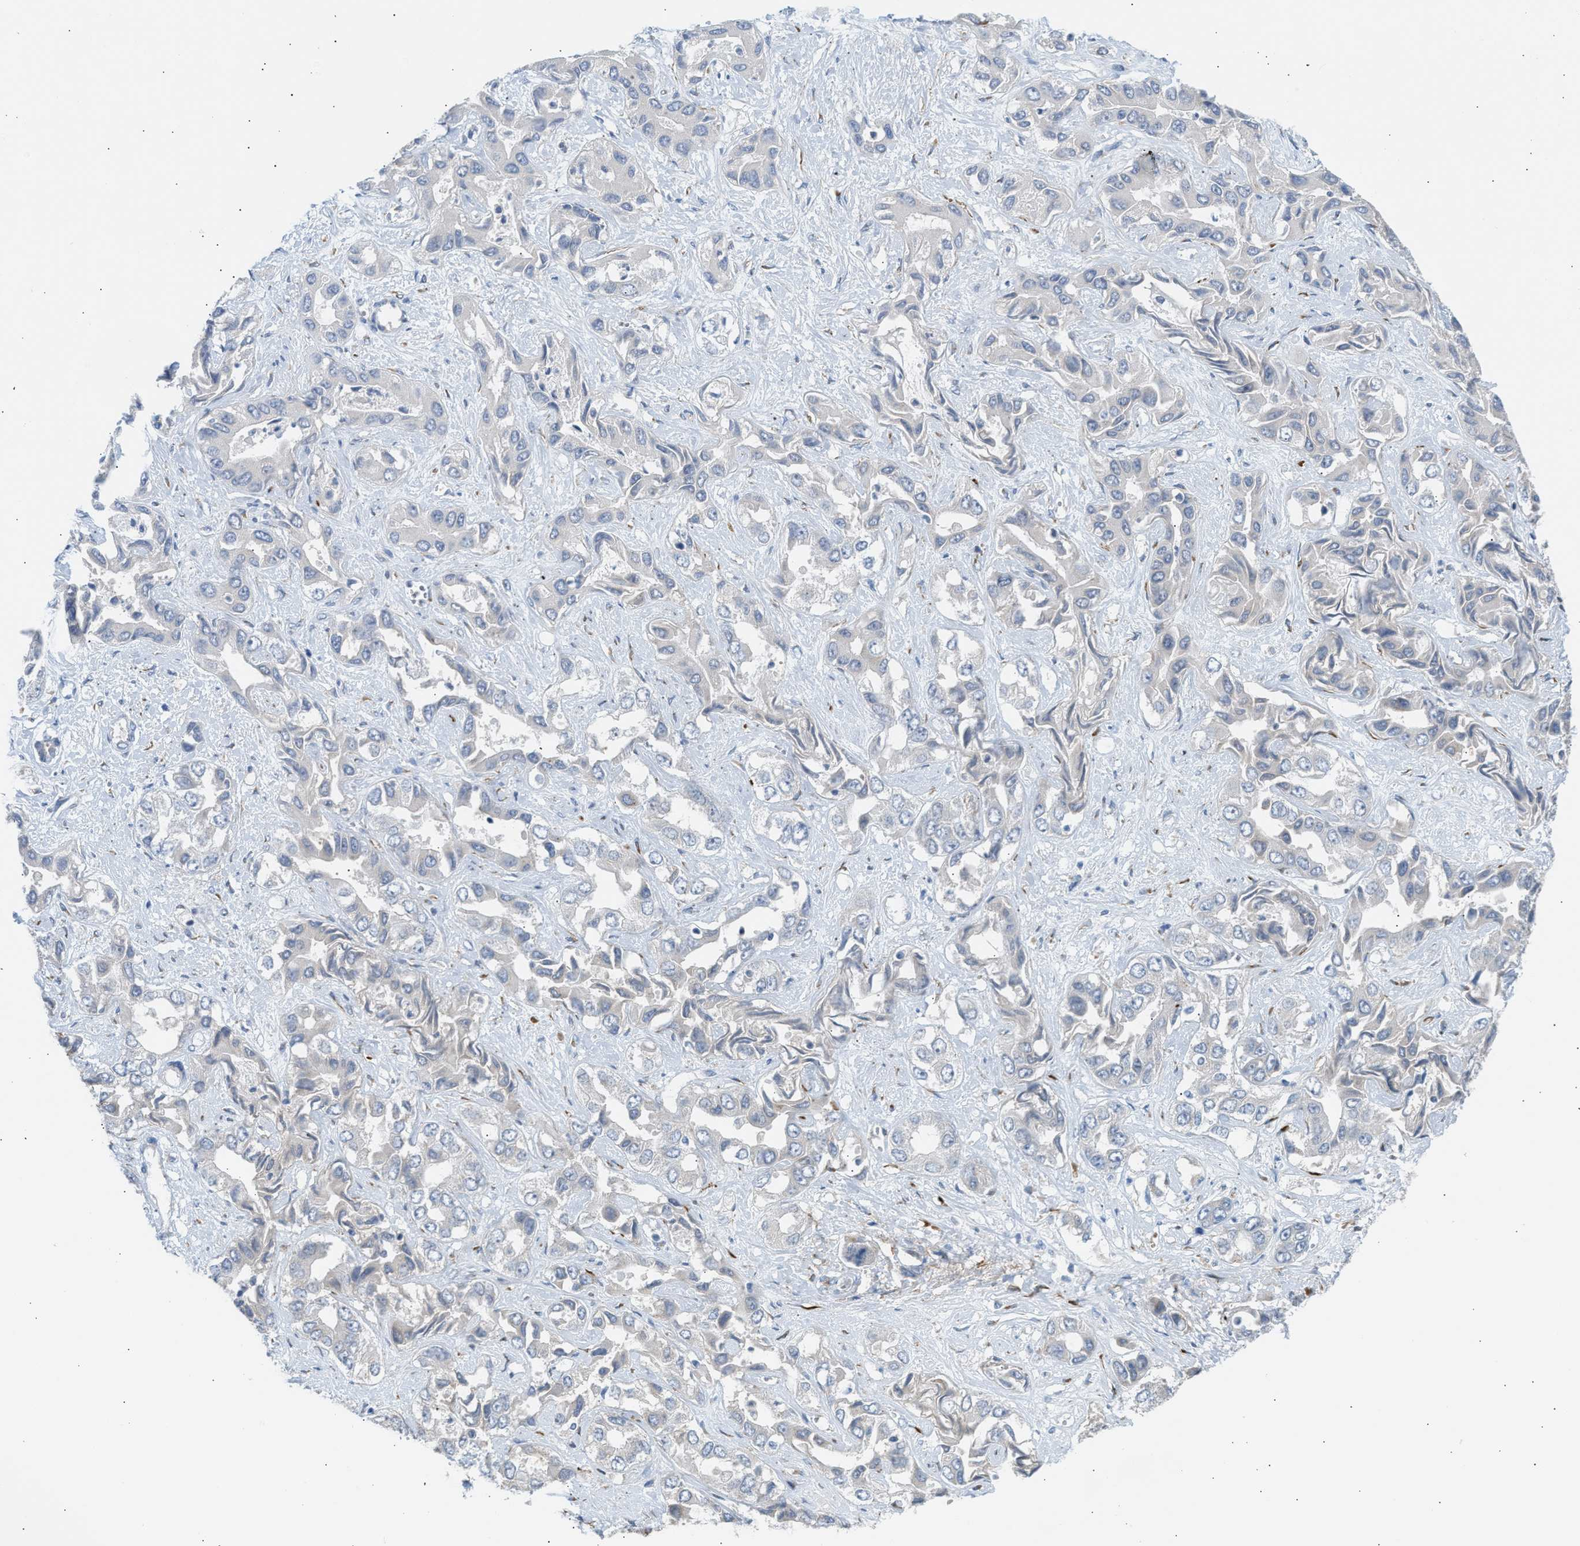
{"staining": {"intensity": "negative", "quantity": "none", "location": "none"}, "tissue": "liver cancer", "cell_type": "Tumor cells", "image_type": "cancer", "snomed": [{"axis": "morphology", "description": "Cholangiocarcinoma"}, {"axis": "topography", "description": "Liver"}], "caption": "This is an immunohistochemistry micrograph of cholangiocarcinoma (liver). There is no staining in tumor cells.", "gene": "KCNC2", "patient": {"sex": "female", "age": 52}}